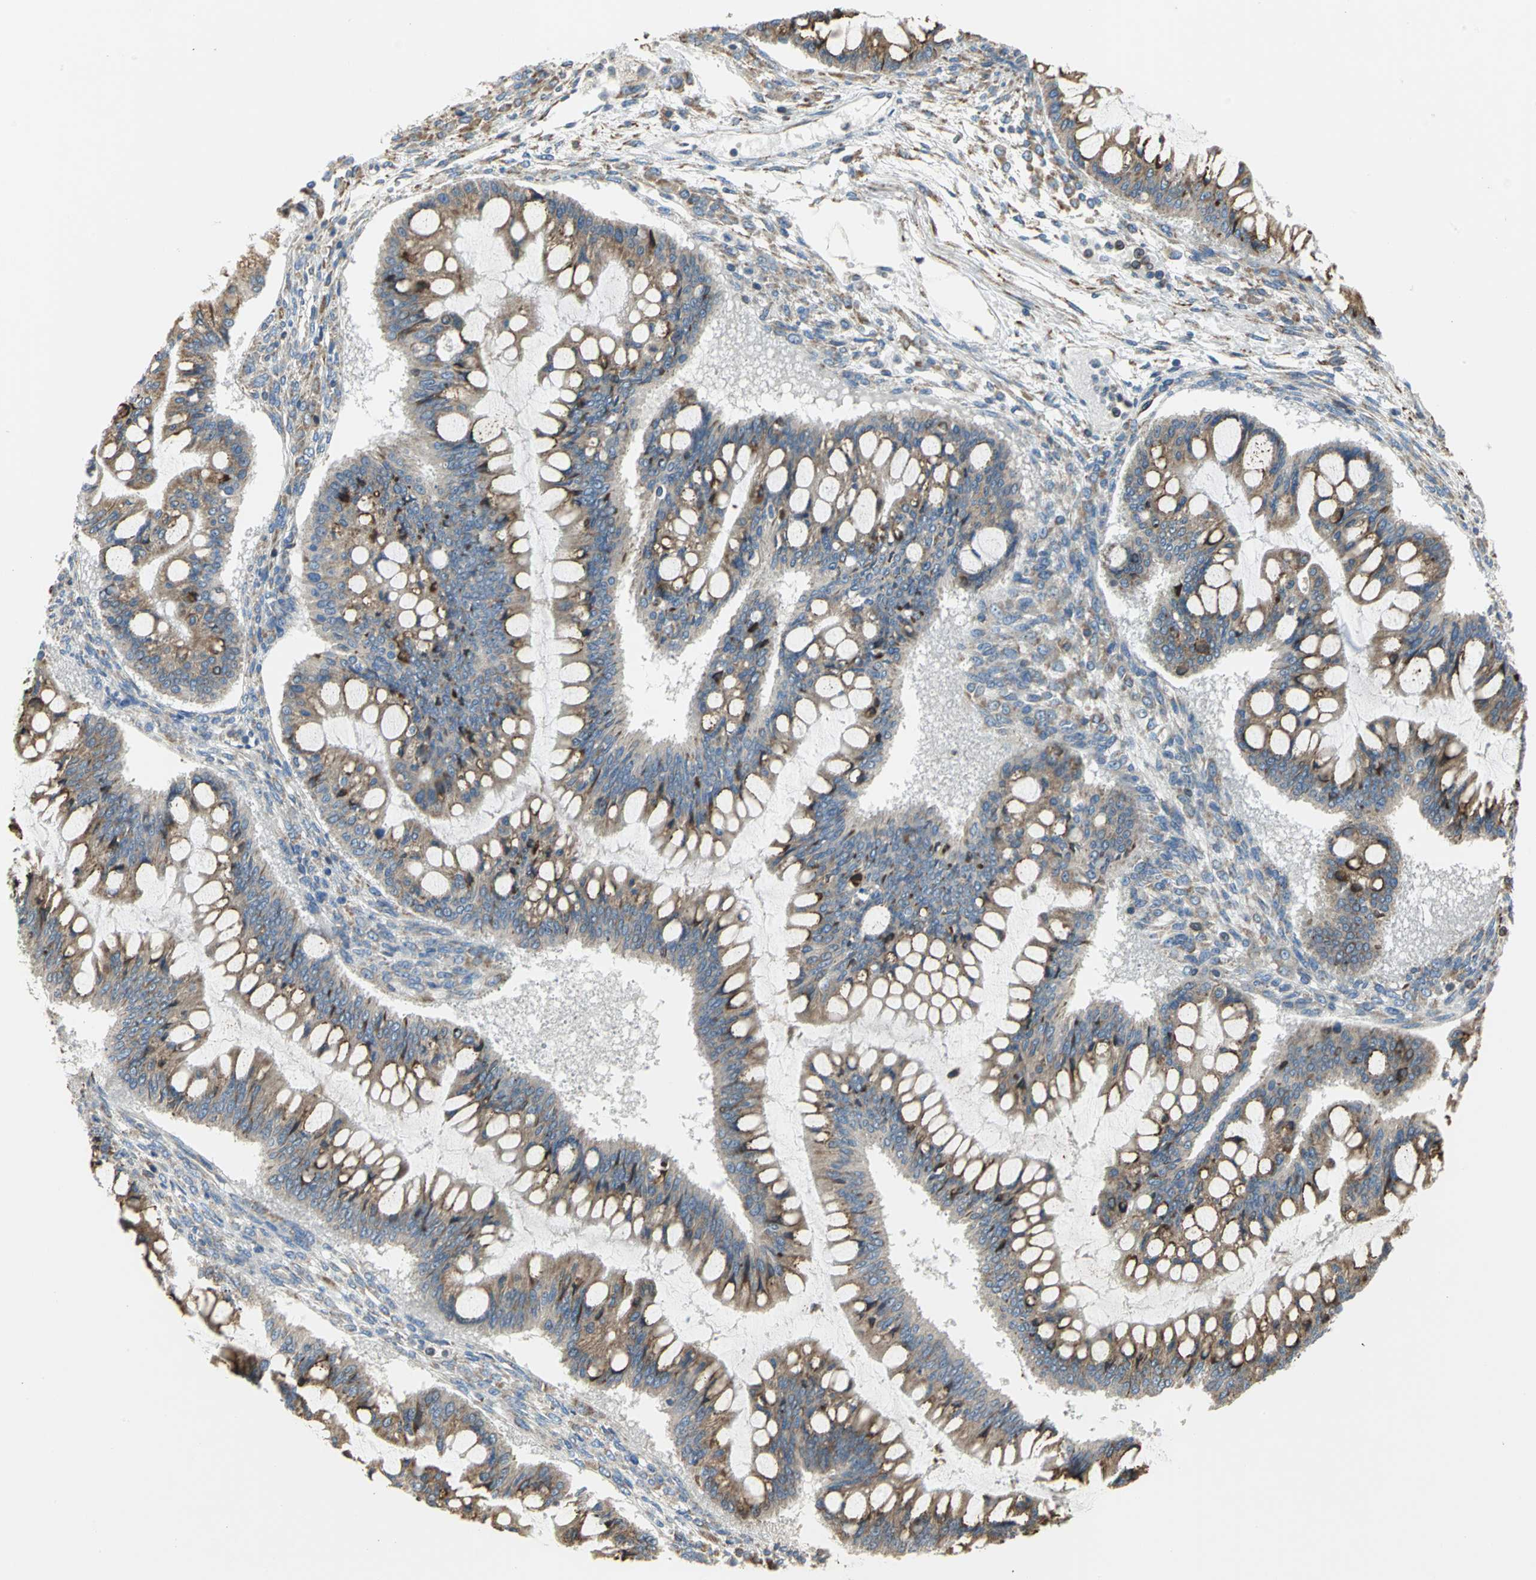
{"staining": {"intensity": "moderate", "quantity": ">75%", "location": "cytoplasmic/membranous"}, "tissue": "ovarian cancer", "cell_type": "Tumor cells", "image_type": "cancer", "snomed": [{"axis": "morphology", "description": "Cystadenocarcinoma, mucinous, NOS"}, {"axis": "topography", "description": "Ovary"}], "caption": "Moderate cytoplasmic/membranous staining is appreciated in approximately >75% of tumor cells in mucinous cystadenocarcinoma (ovarian).", "gene": "SDF2L1", "patient": {"sex": "female", "age": 73}}